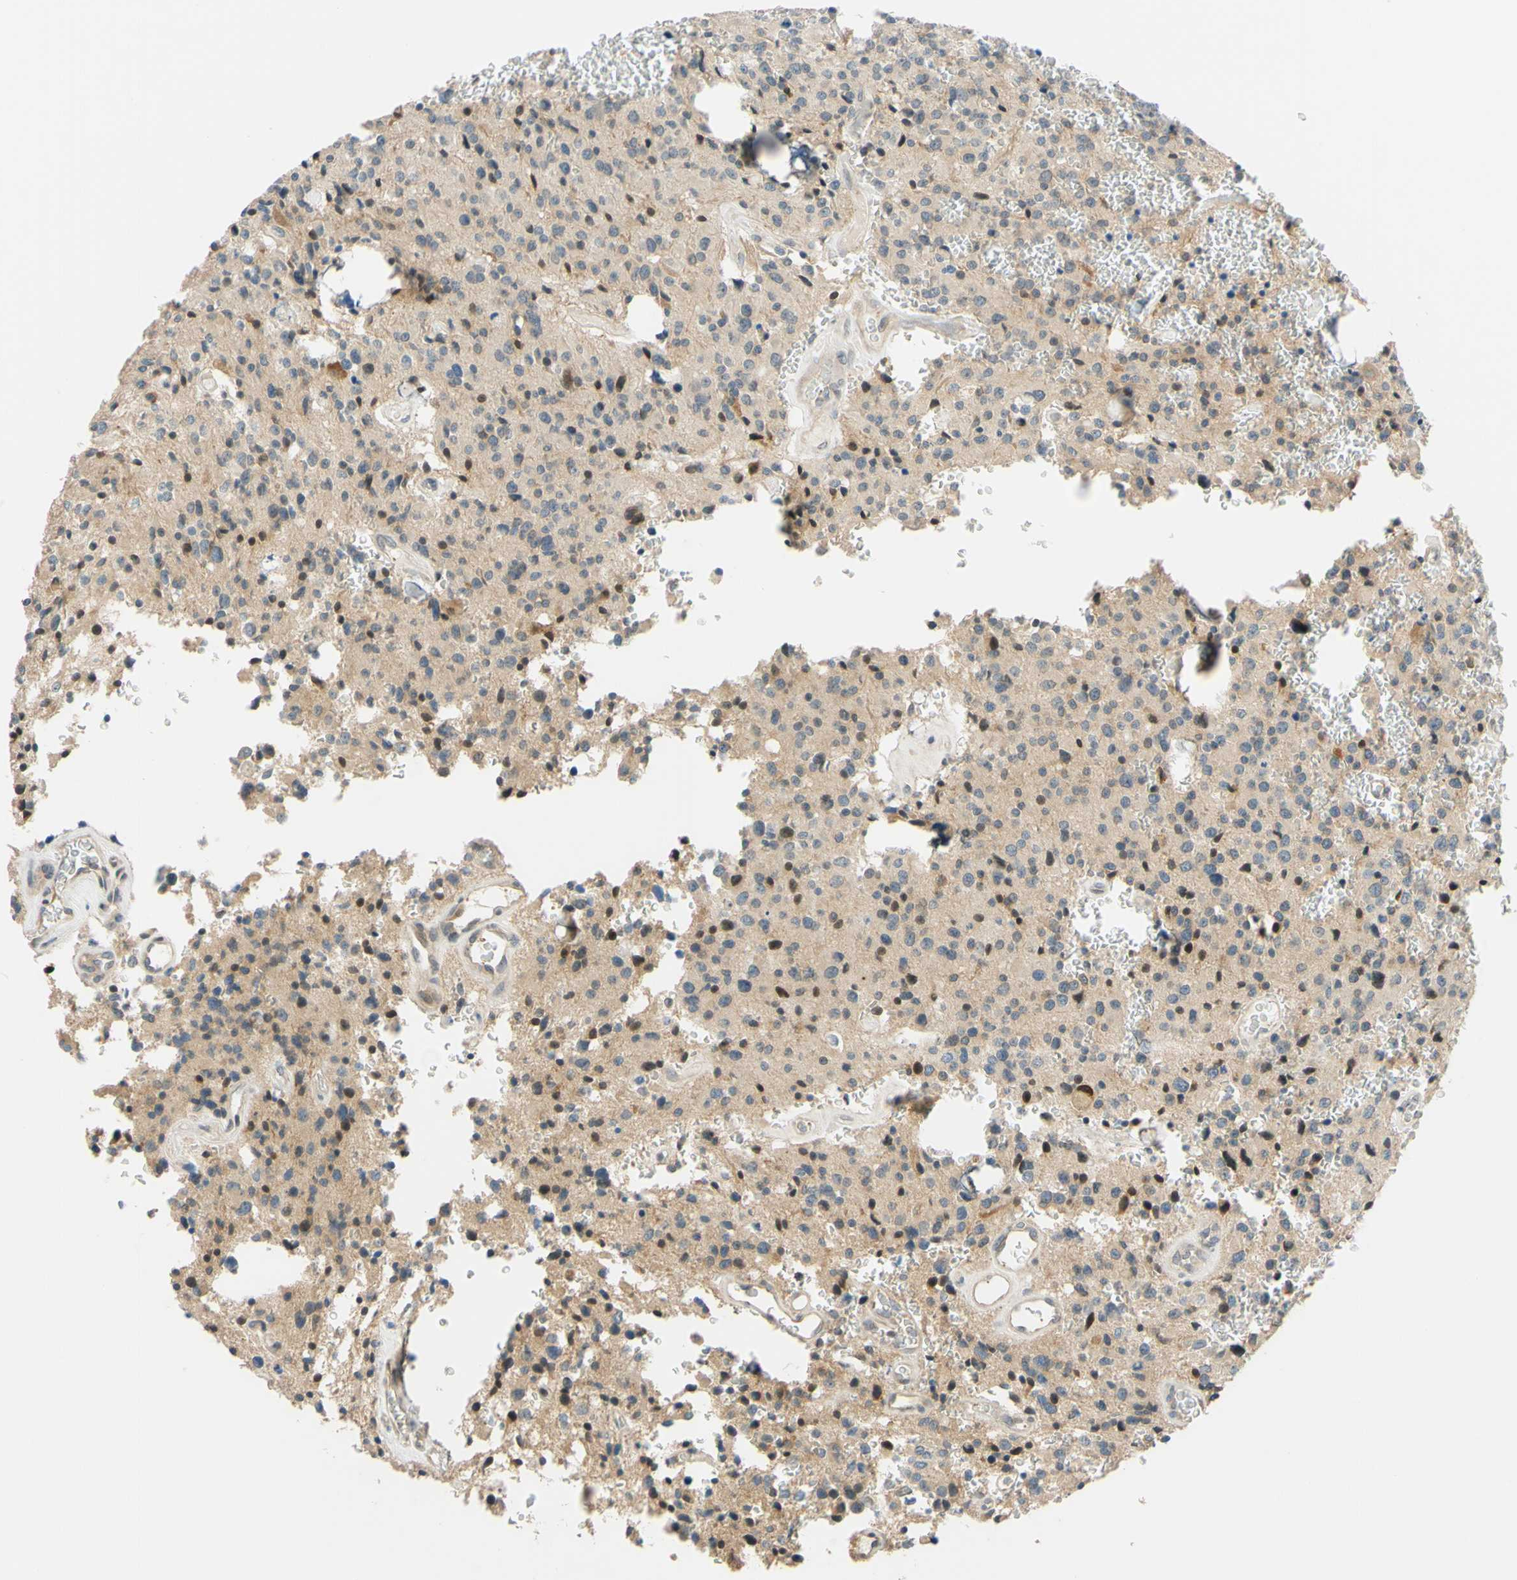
{"staining": {"intensity": "moderate", "quantity": "<25%", "location": "nuclear"}, "tissue": "glioma", "cell_type": "Tumor cells", "image_type": "cancer", "snomed": [{"axis": "morphology", "description": "Glioma, malignant, Low grade"}, {"axis": "topography", "description": "Brain"}], "caption": "Brown immunohistochemical staining in human glioma reveals moderate nuclear staining in approximately <25% of tumor cells. (DAB (3,3'-diaminobenzidine) IHC, brown staining for protein, blue staining for nuclei).", "gene": "C2CD2L", "patient": {"sex": "male", "age": 58}}